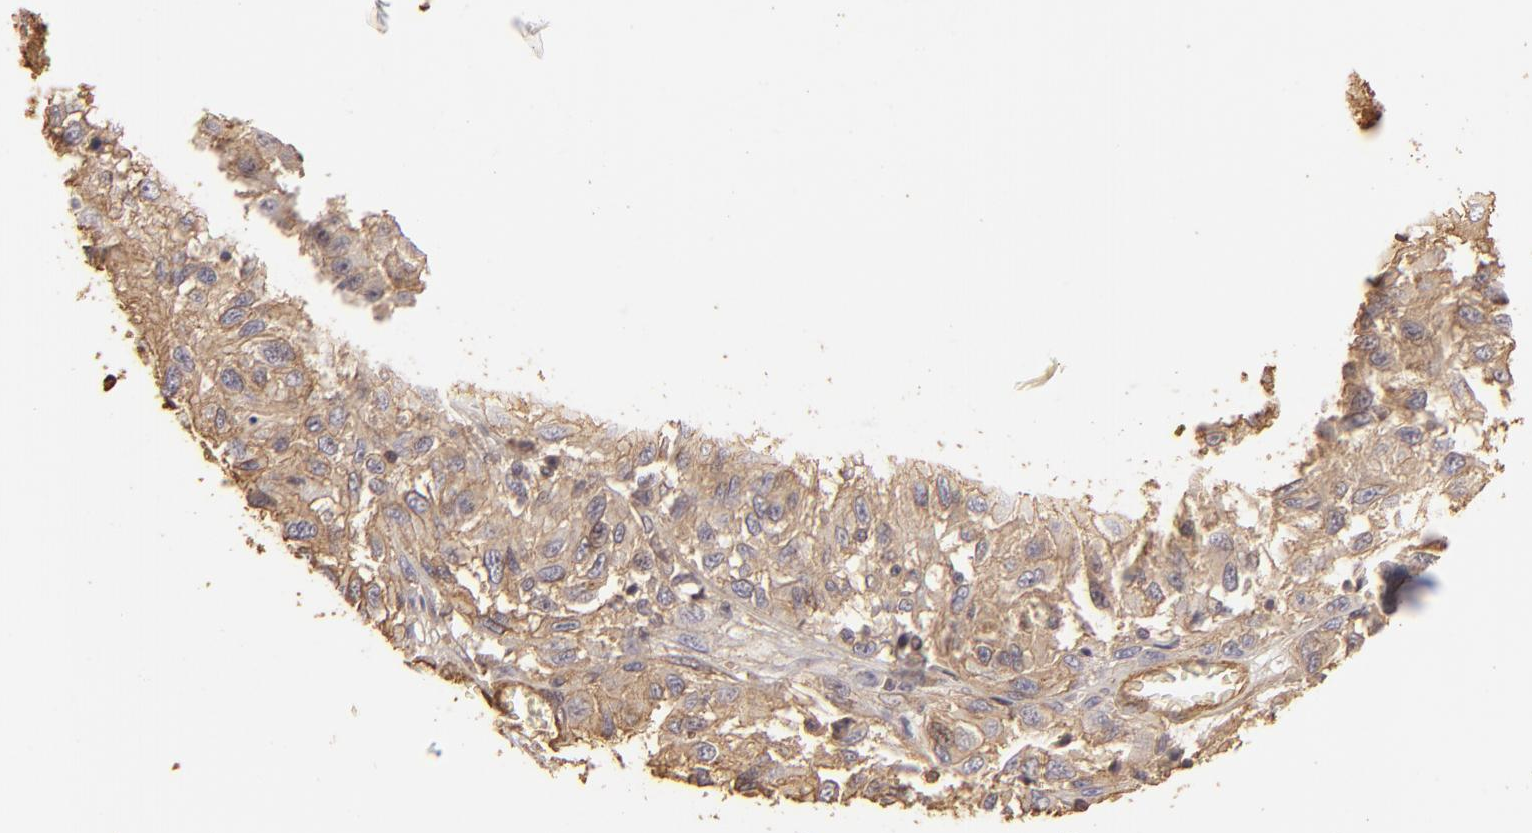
{"staining": {"intensity": "weak", "quantity": ">75%", "location": "cytoplasmic/membranous"}, "tissue": "melanoma", "cell_type": "Tumor cells", "image_type": "cancer", "snomed": [{"axis": "morphology", "description": "Malignant melanoma, NOS"}, {"axis": "topography", "description": "Skin"}], "caption": "Human malignant melanoma stained with a brown dye shows weak cytoplasmic/membranous positive expression in approximately >75% of tumor cells.", "gene": "HSPB6", "patient": {"sex": "female", "age": 77}}